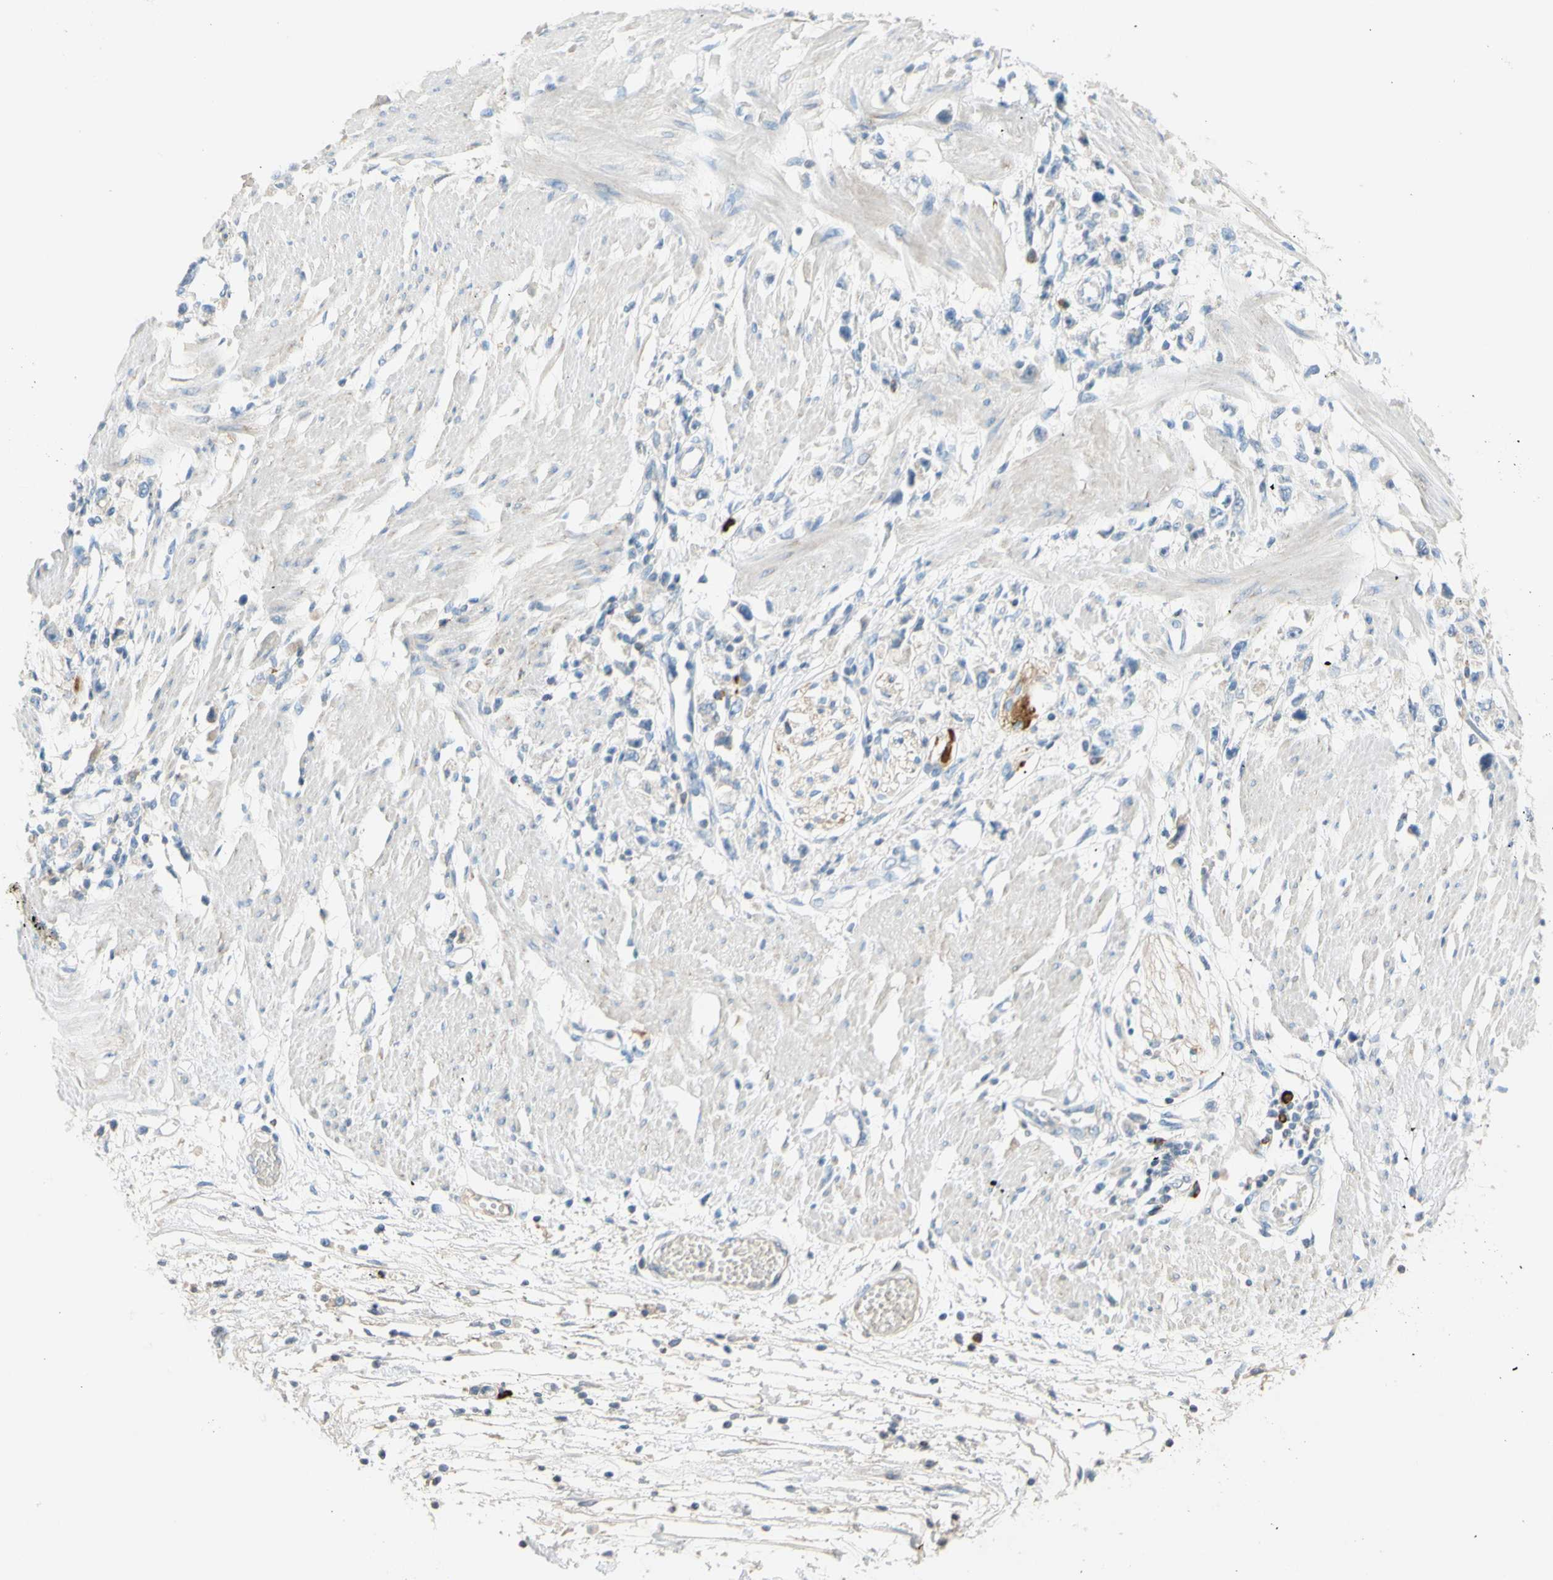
{"staining": {"intensity": "negative", "quantity": "none", "location": "none"}, "tissue": "stomach cancer", "cell_type": "Tumor cells", "image_type": "cancer", "snomed": [{"axis": "morphology", "description": "Adenocarcinoma, NOS"}, {"axis": "topography", "description": "Stomach"}], "caption": "Histopathology image shows no protein expression in tumor cells of stomach cancer (adenocarcinoma) tissue.", "gene": "PACSIN1", "patient": {"sex": "female", "age": 59}}